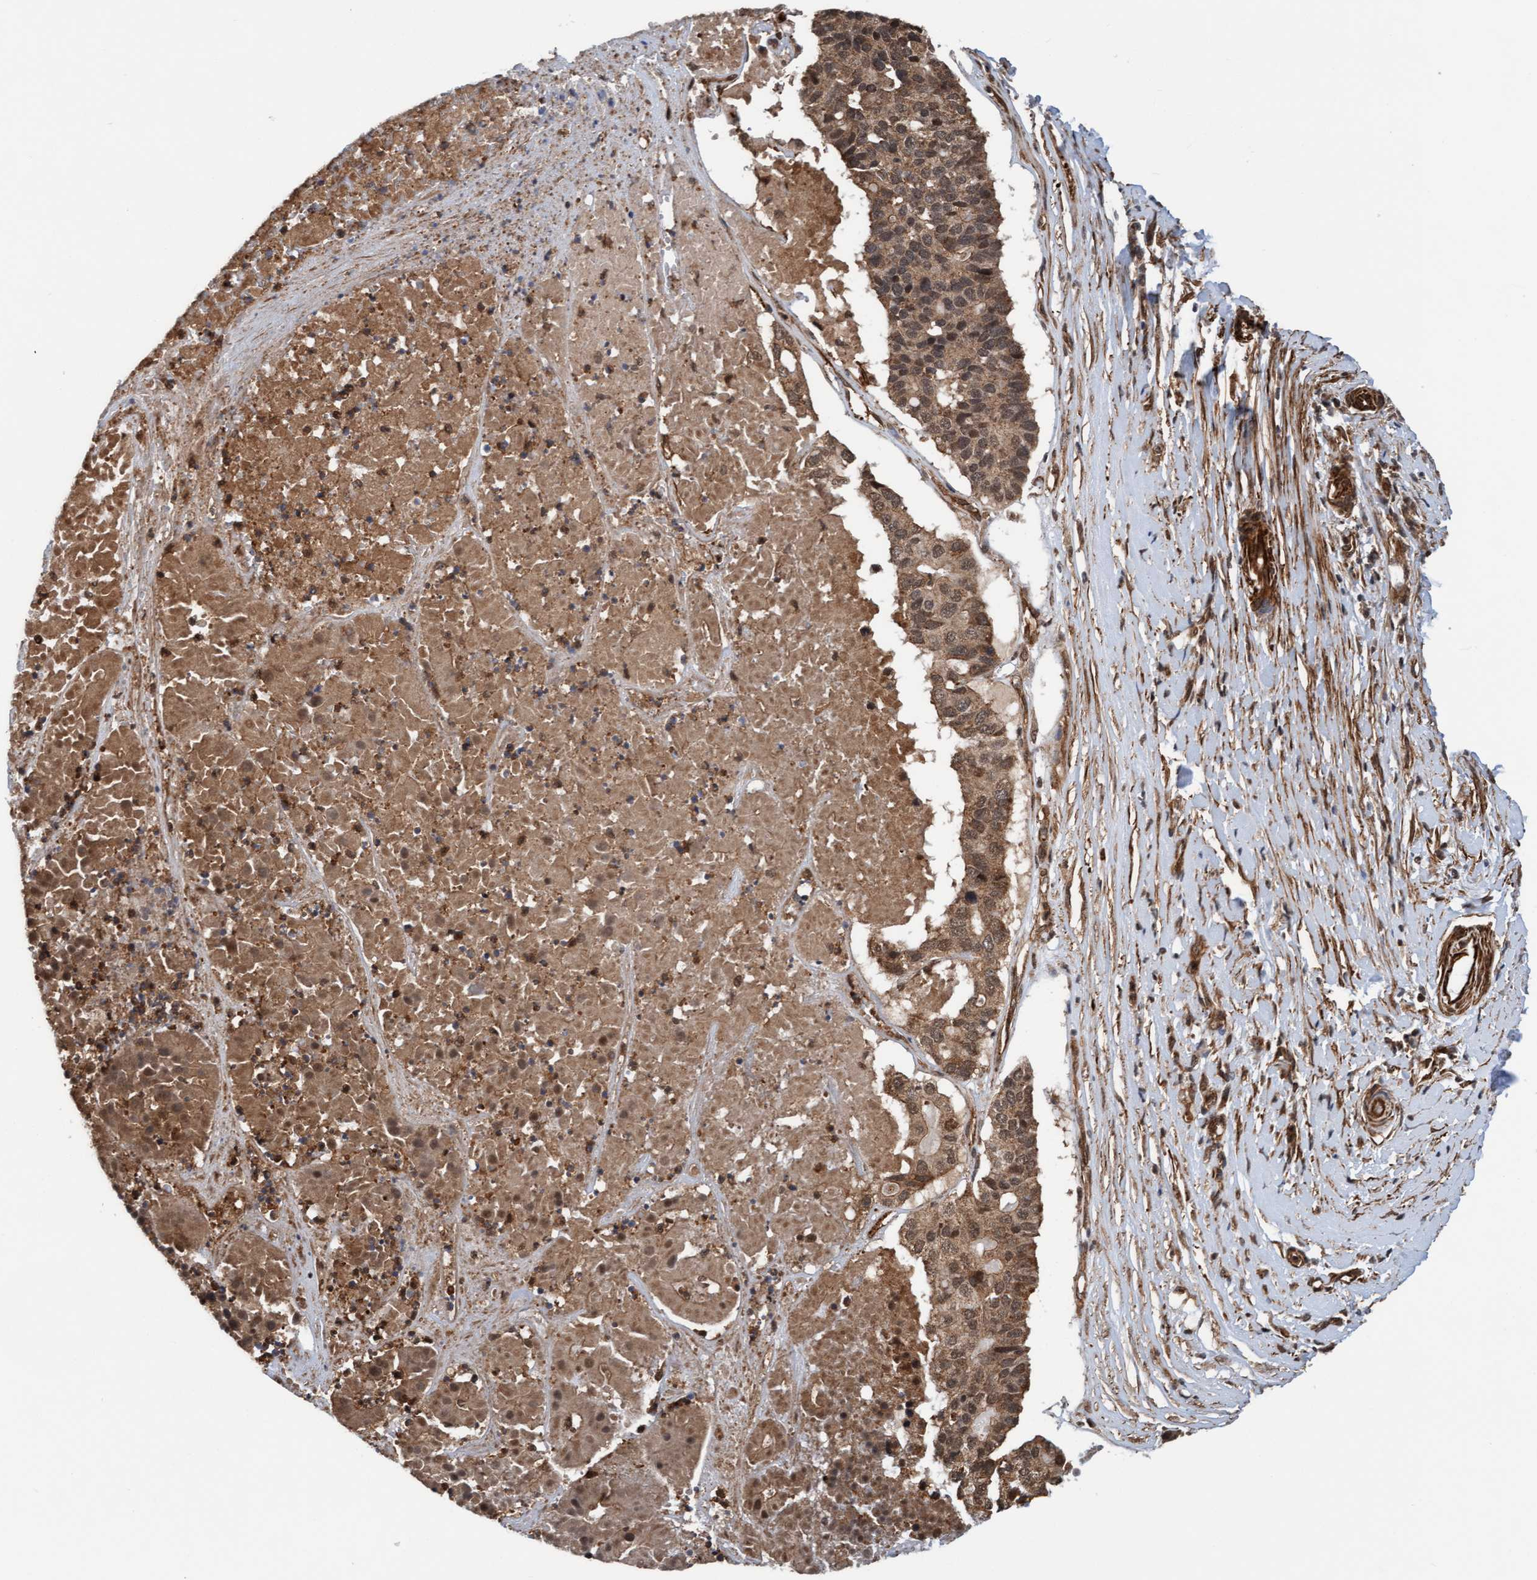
{"staining": {"intensity": "moderate", "quantity": ">75%", "location": "cytoplasmic/membranous,nuclear"}, "tissue": "pancreatic cancer", "cell_type": "Tumor cells", "image_type": "cancer", "snomed": [{"axis": "morphology", "description": "Adenocarcinoma, NOS"}, {"axis": "topography", "description": "Pancreas"}], "caption": "Immunohistochemistry (IHC) (DAB (3,3'-diaminobenzidine)) staining of pancreatic cancer demonstrates moderate cytoplasmic/membranous and nuclear protein staining in about >75% of tumor cells.", "gene": "STXBP4", "patient": {"sex": "male", "age": 50}}